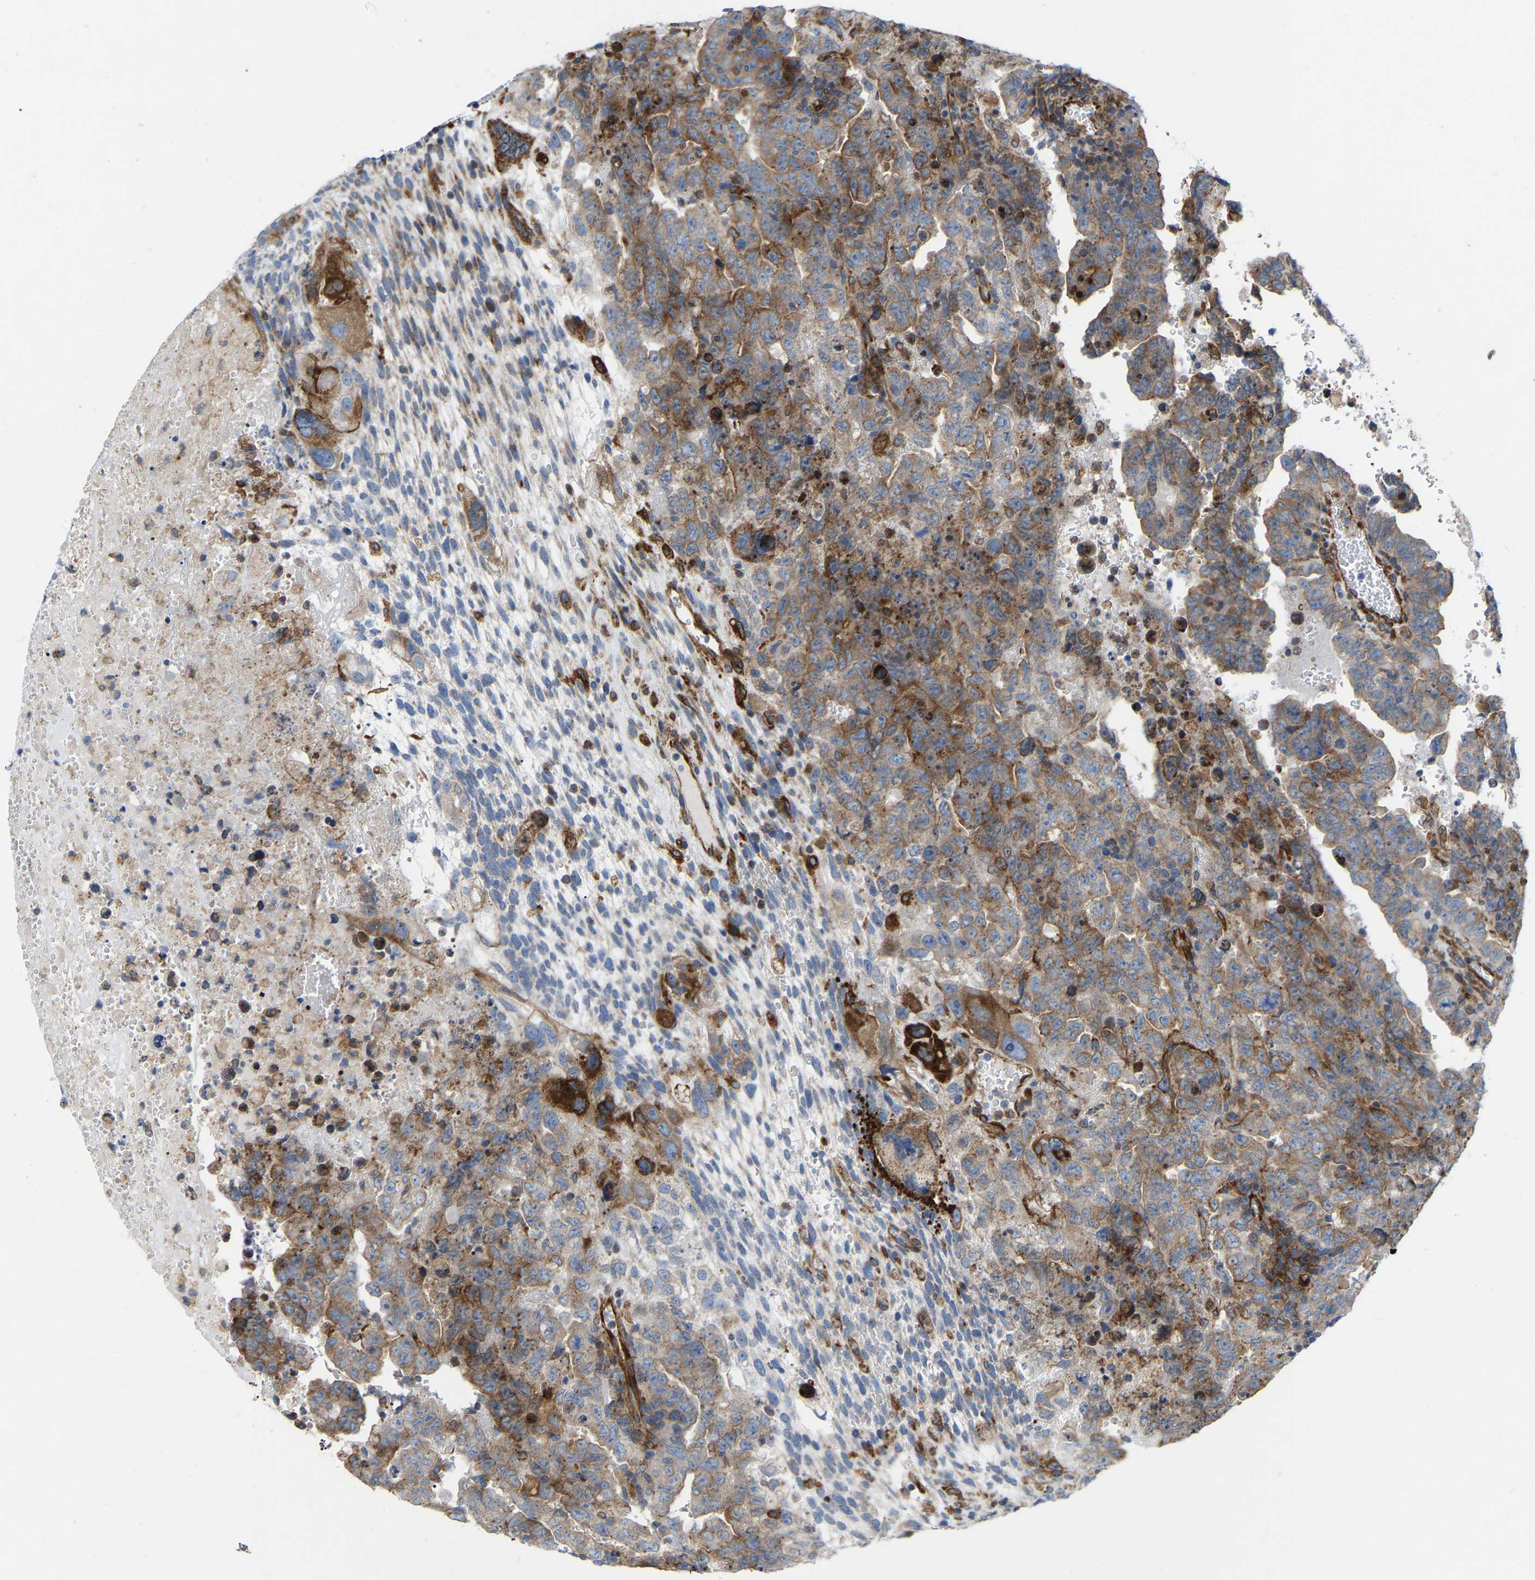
{"staining": {"intensity": "moderate", "quantity": ">75%", "location": "cytoplasmic/membranous"}, "tissue": "testis cancer", "cell_type": "Tumor cells", "image_type": "cancer", "snomed": [{"axis": "morphology", "description": "Carcinoma, Embryonal, NOS"}, {"axis": "topography", "description": "Testis"}], "caption": "Embryonal carcinoma (testis) was stained to show a protein in brown. There is medium levels of moderate cytoplasmic/membranous positivity in about >75% of tumor cells. The protein of interest is stained brown, and the nuclei are stained in blue (DAB (3,3'-diaminobenzidine) IHC with brightfield microscopy, high magnification).", "gene": "TOR1B", "patient": {"sex": "male", "age": 28}}